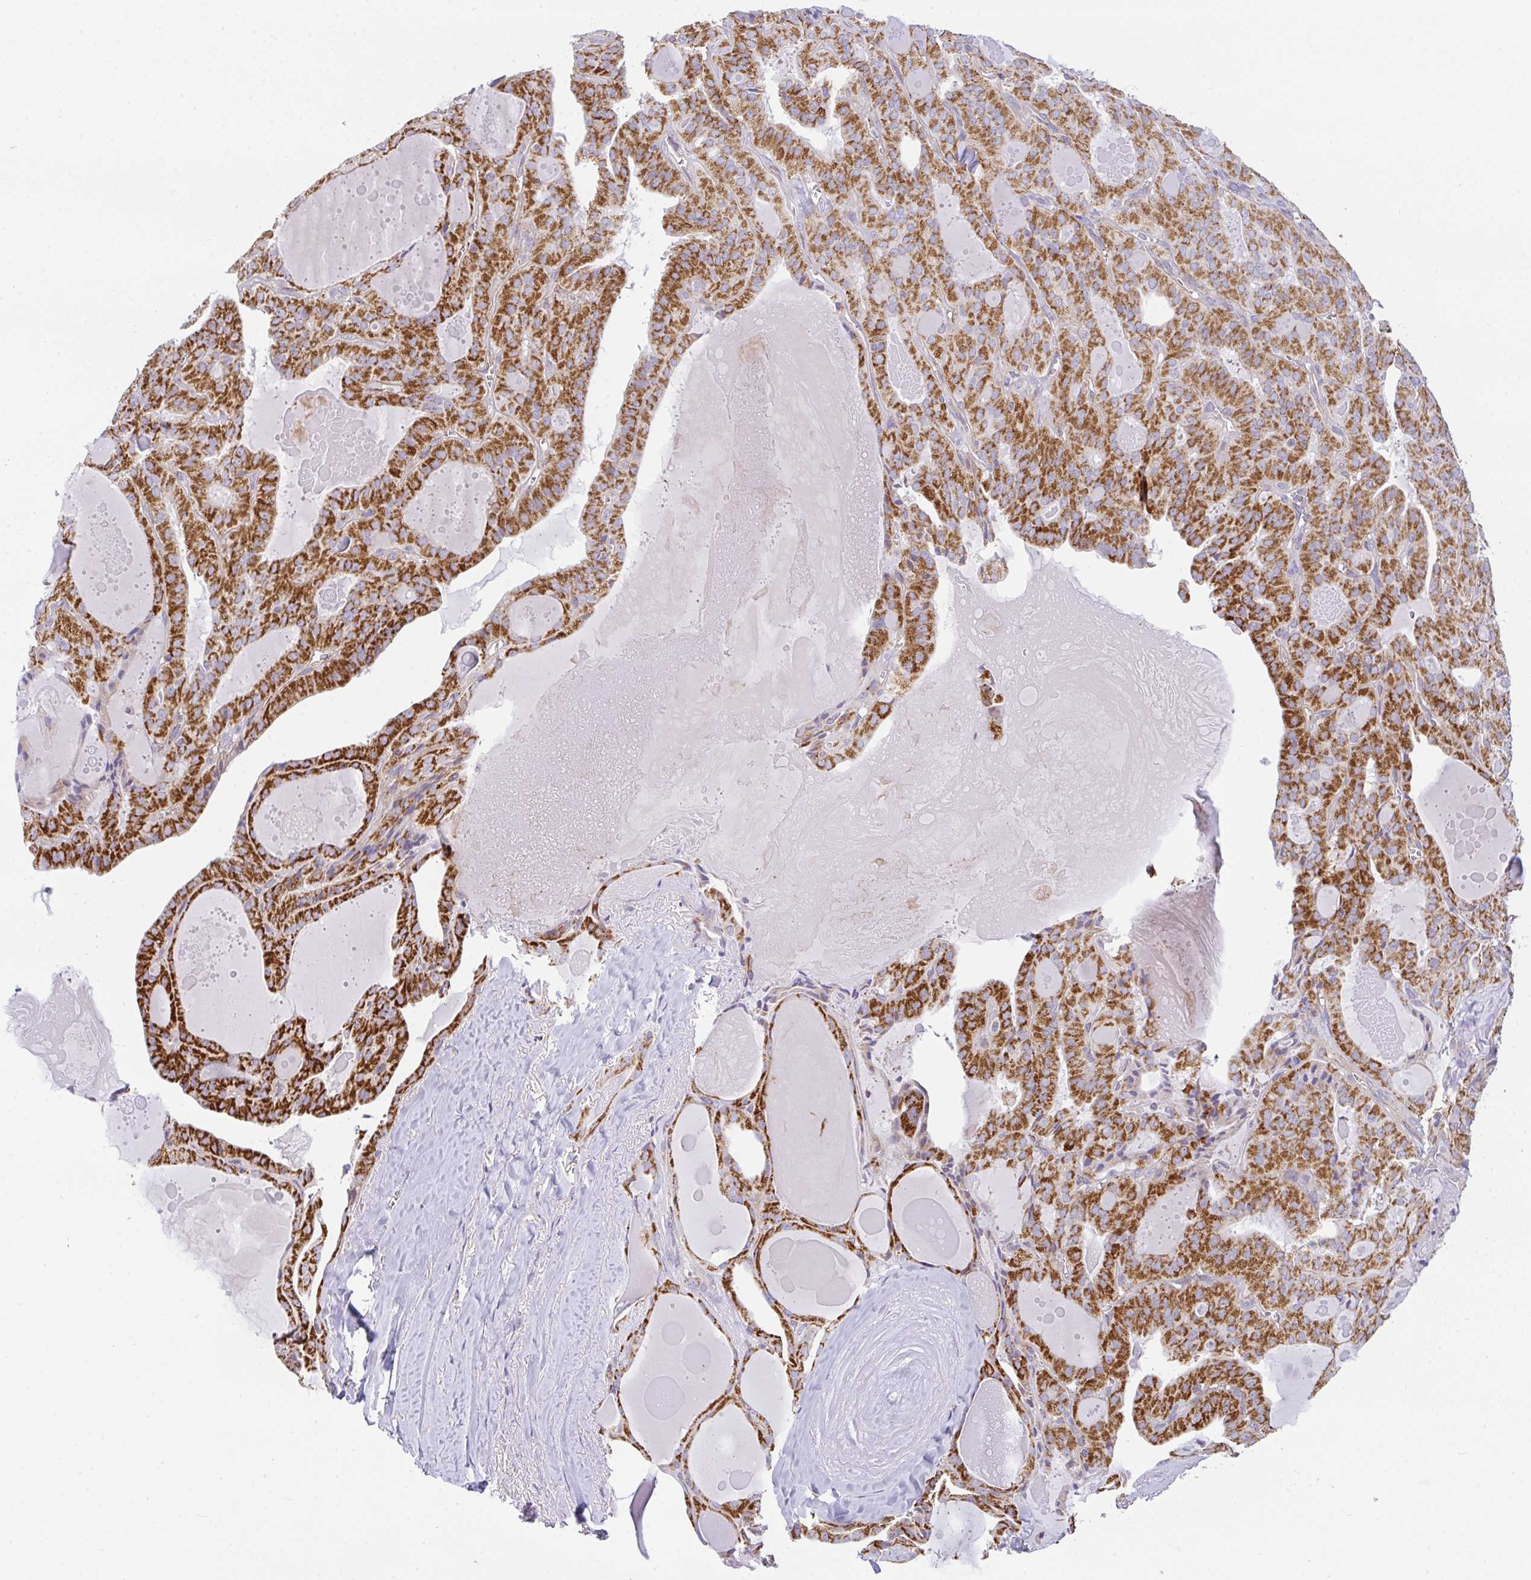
{"staining": {"intensity": "strong", "quantity": ">75%", "location": "cytoplasmic/membranous"}, "tissue": "thyroid cancer", "cell_type": "Tumor cells", "image_type": "cancer", "snomed": [{"axis": "morphology", "description": "Papillary adenocarcinoma, NOS"}, {"axis": "topography", "description": "Thyroid gland"}], "caption": "There is high levels of strong cytoplasmic/membranous staining in tumor cells of thyroid cancer (papillary adenocarcinoma), as demonstrated by immunohistochemical staining (brown color).", "gene": "SRRM4", "patient": {"sex": "male", "age": 52}}